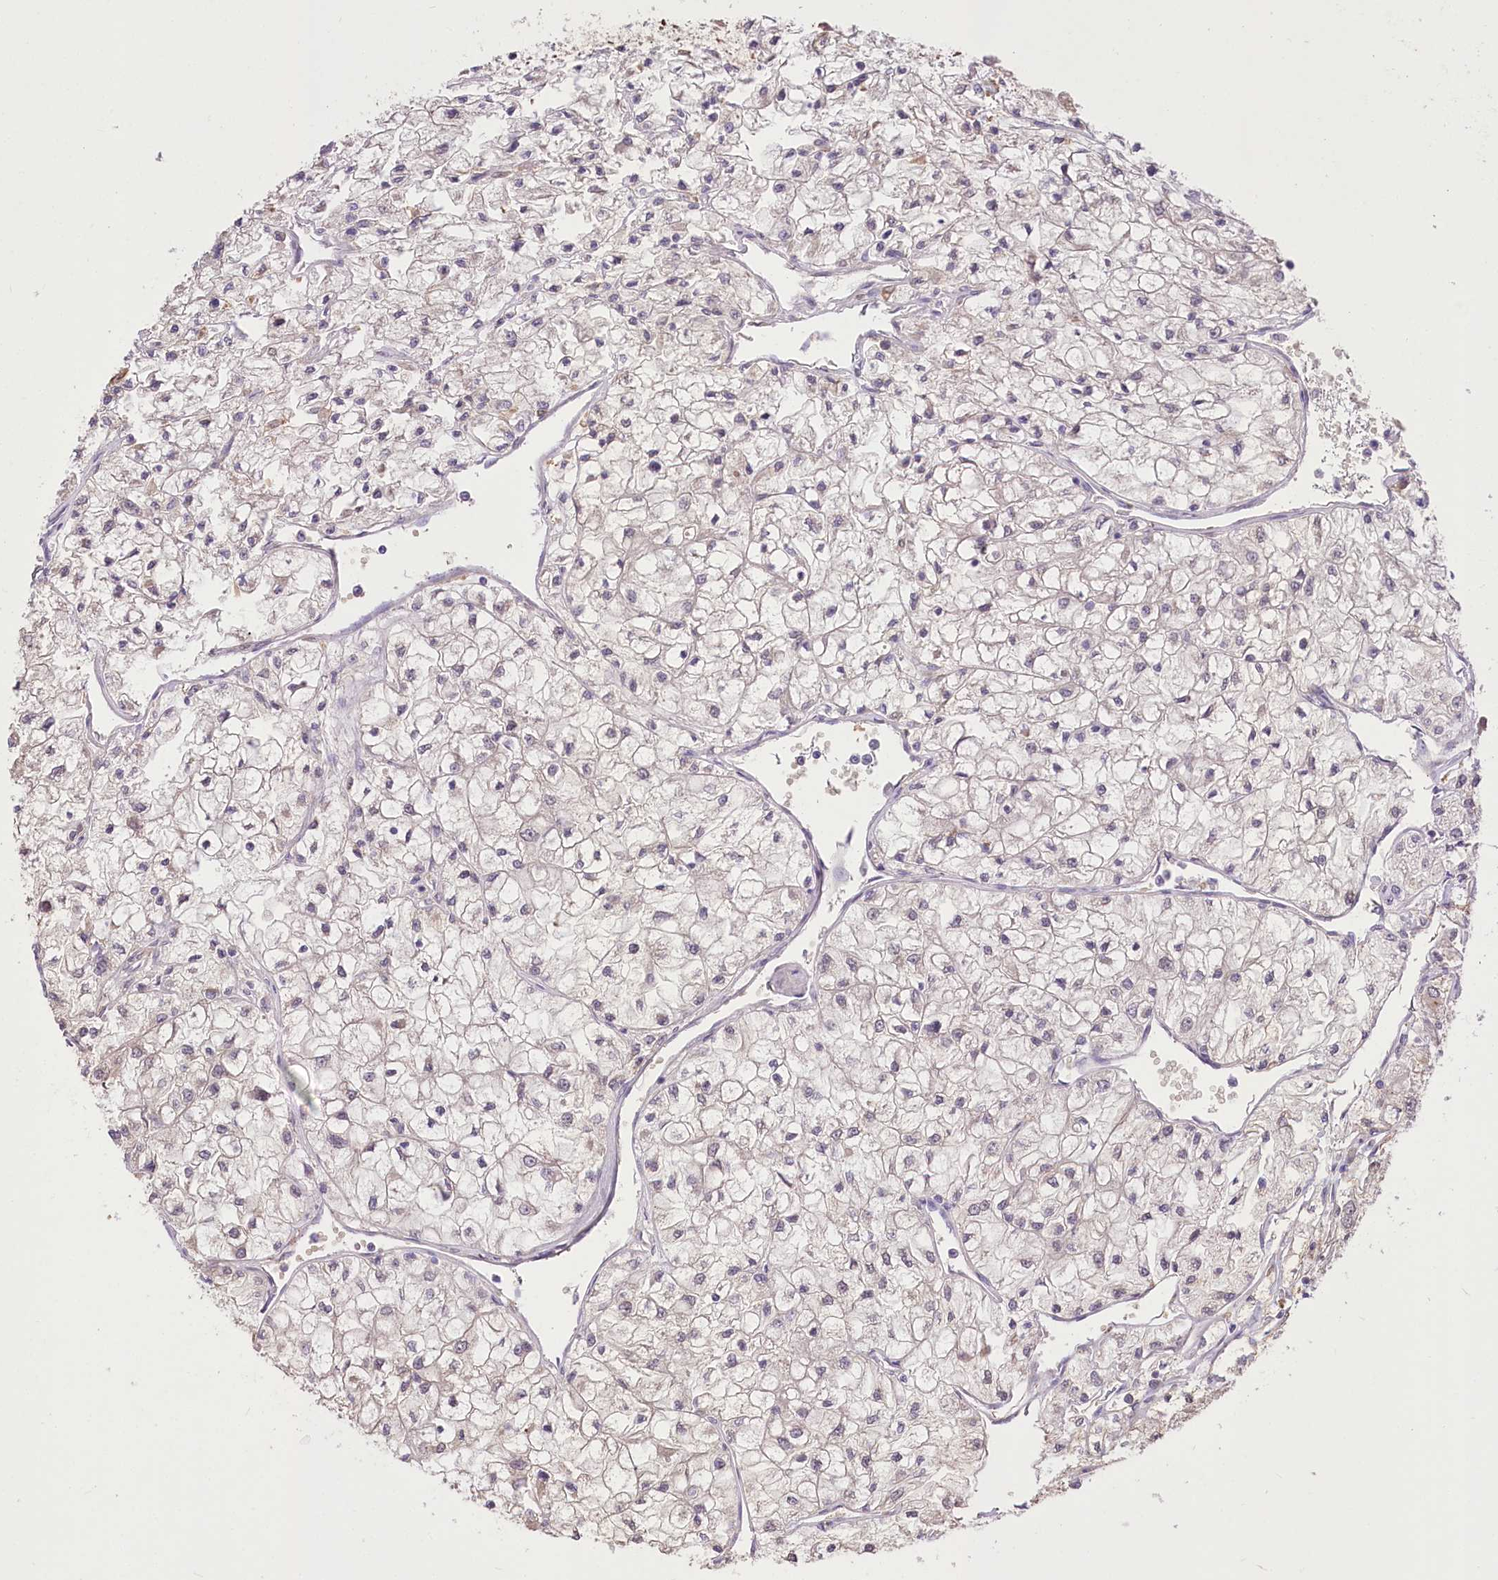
{"staining": {"intensity": "negative", "quantity": "none", "location": "none"}, "tissue": "renal cancer", "cell_type": "Tumor cells", "image_type": "cancer", "snomed": [{"axis": "morphology", "description": "Adenocarcinoma, NOS"}, {"axis": "topography", "description": "Kidney"}], "caption": "Tumor cells are negative for protein expression in human renal adenocarcinoma.", "gene": "R3HDM2", "patient": {"sex": "male", "age": 80}}